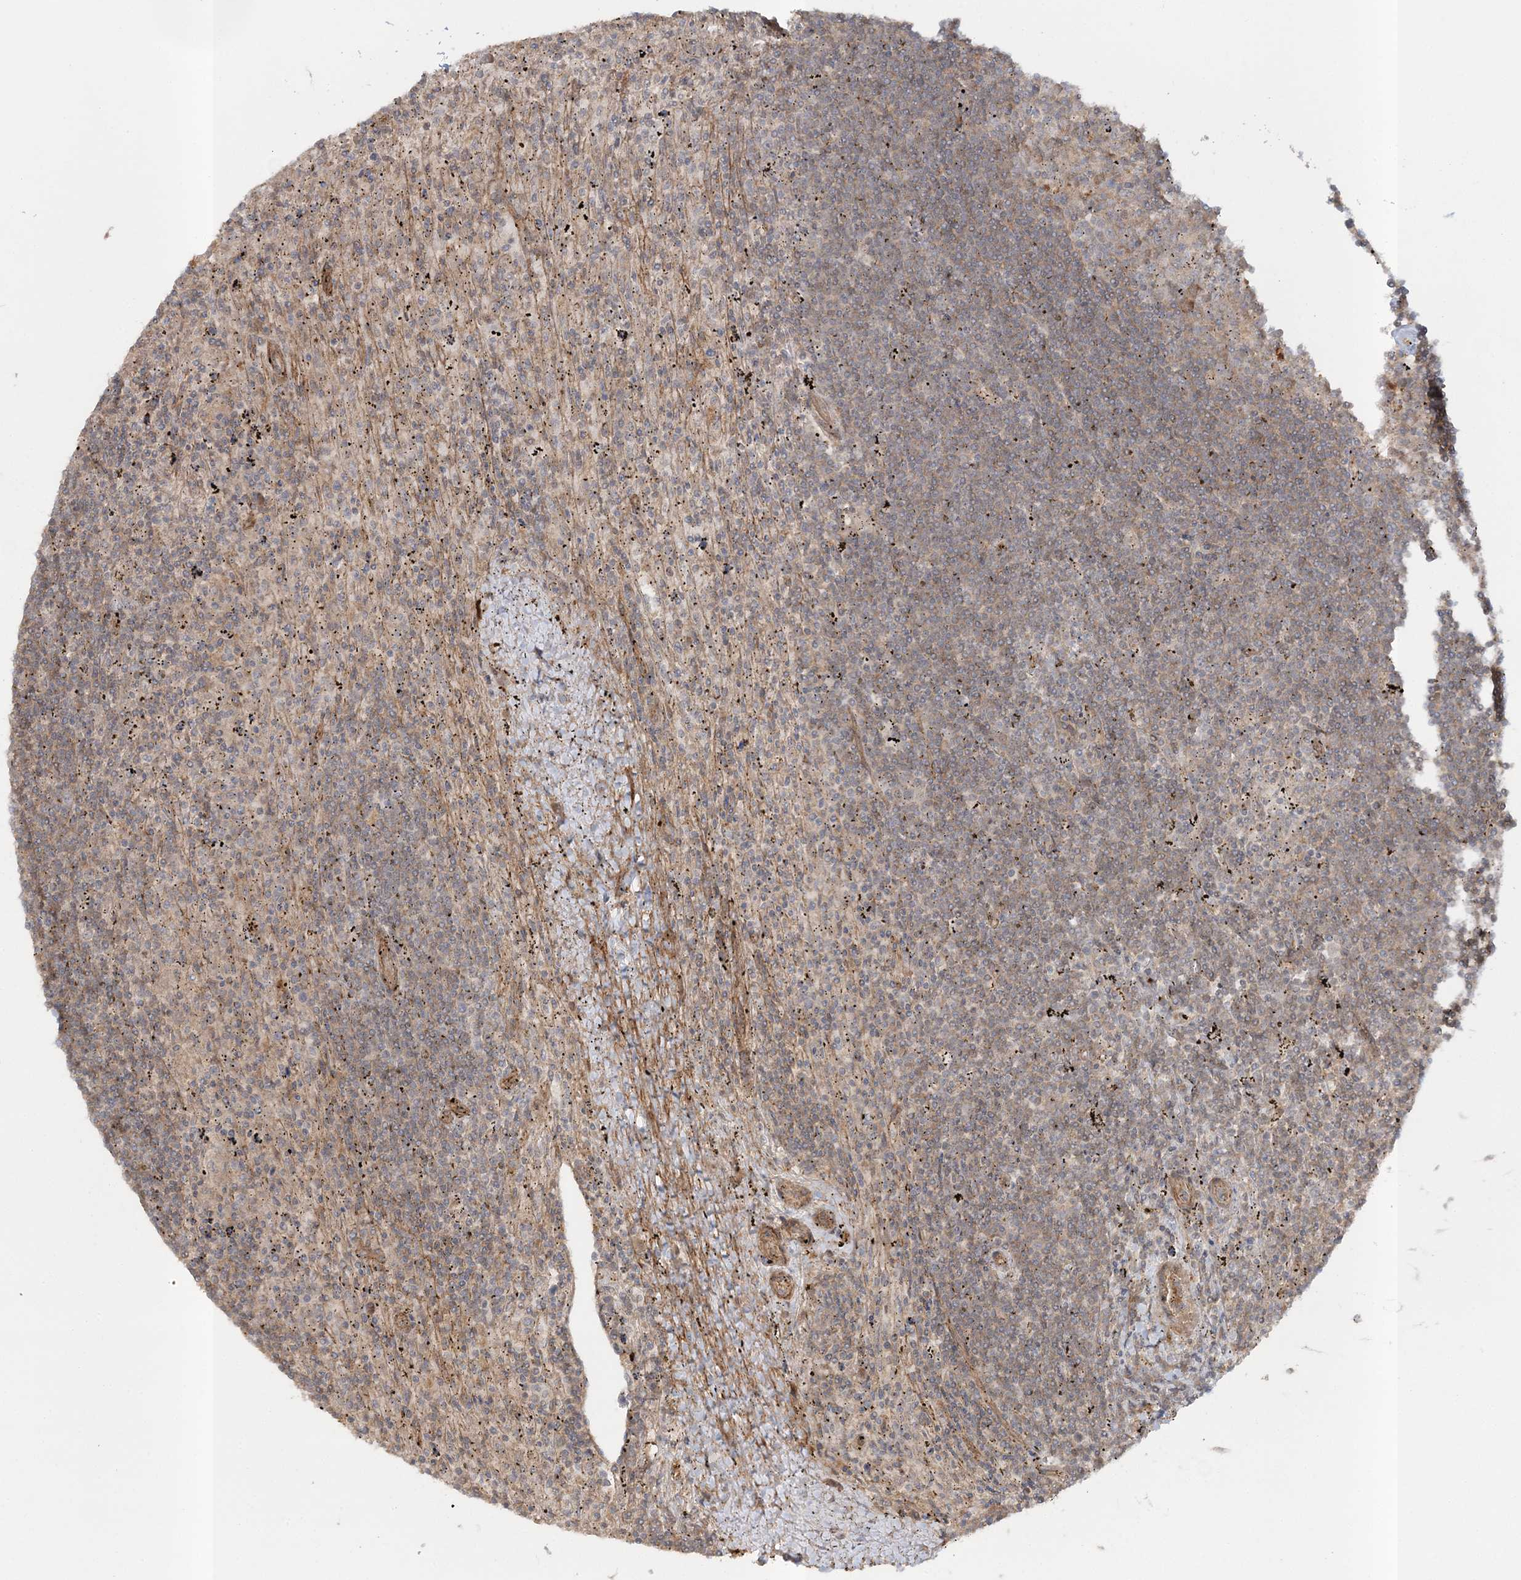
{"staining": {"intensity": "weak", "quantity": ">75%", "location": "cytoplasmic/membranous"}, "tissue": "lymphoma", "cell_type": "Tumor cells", "image_type": "cancer", "snomed": [{"axis": "morphology", "description": "Malignant lymphoma, non-Hodgkin's type, Low grade"}, {"axis": "topography", "description": "Spleen"}], "caption": "Immunohistochemical staining of human lymphoma shows low levels of weak cytoplasmic/membranous protein staining in about >75% of tumor cells.", "gene": "MOCS2", "patient": {"sex": "male", "age": 76}}